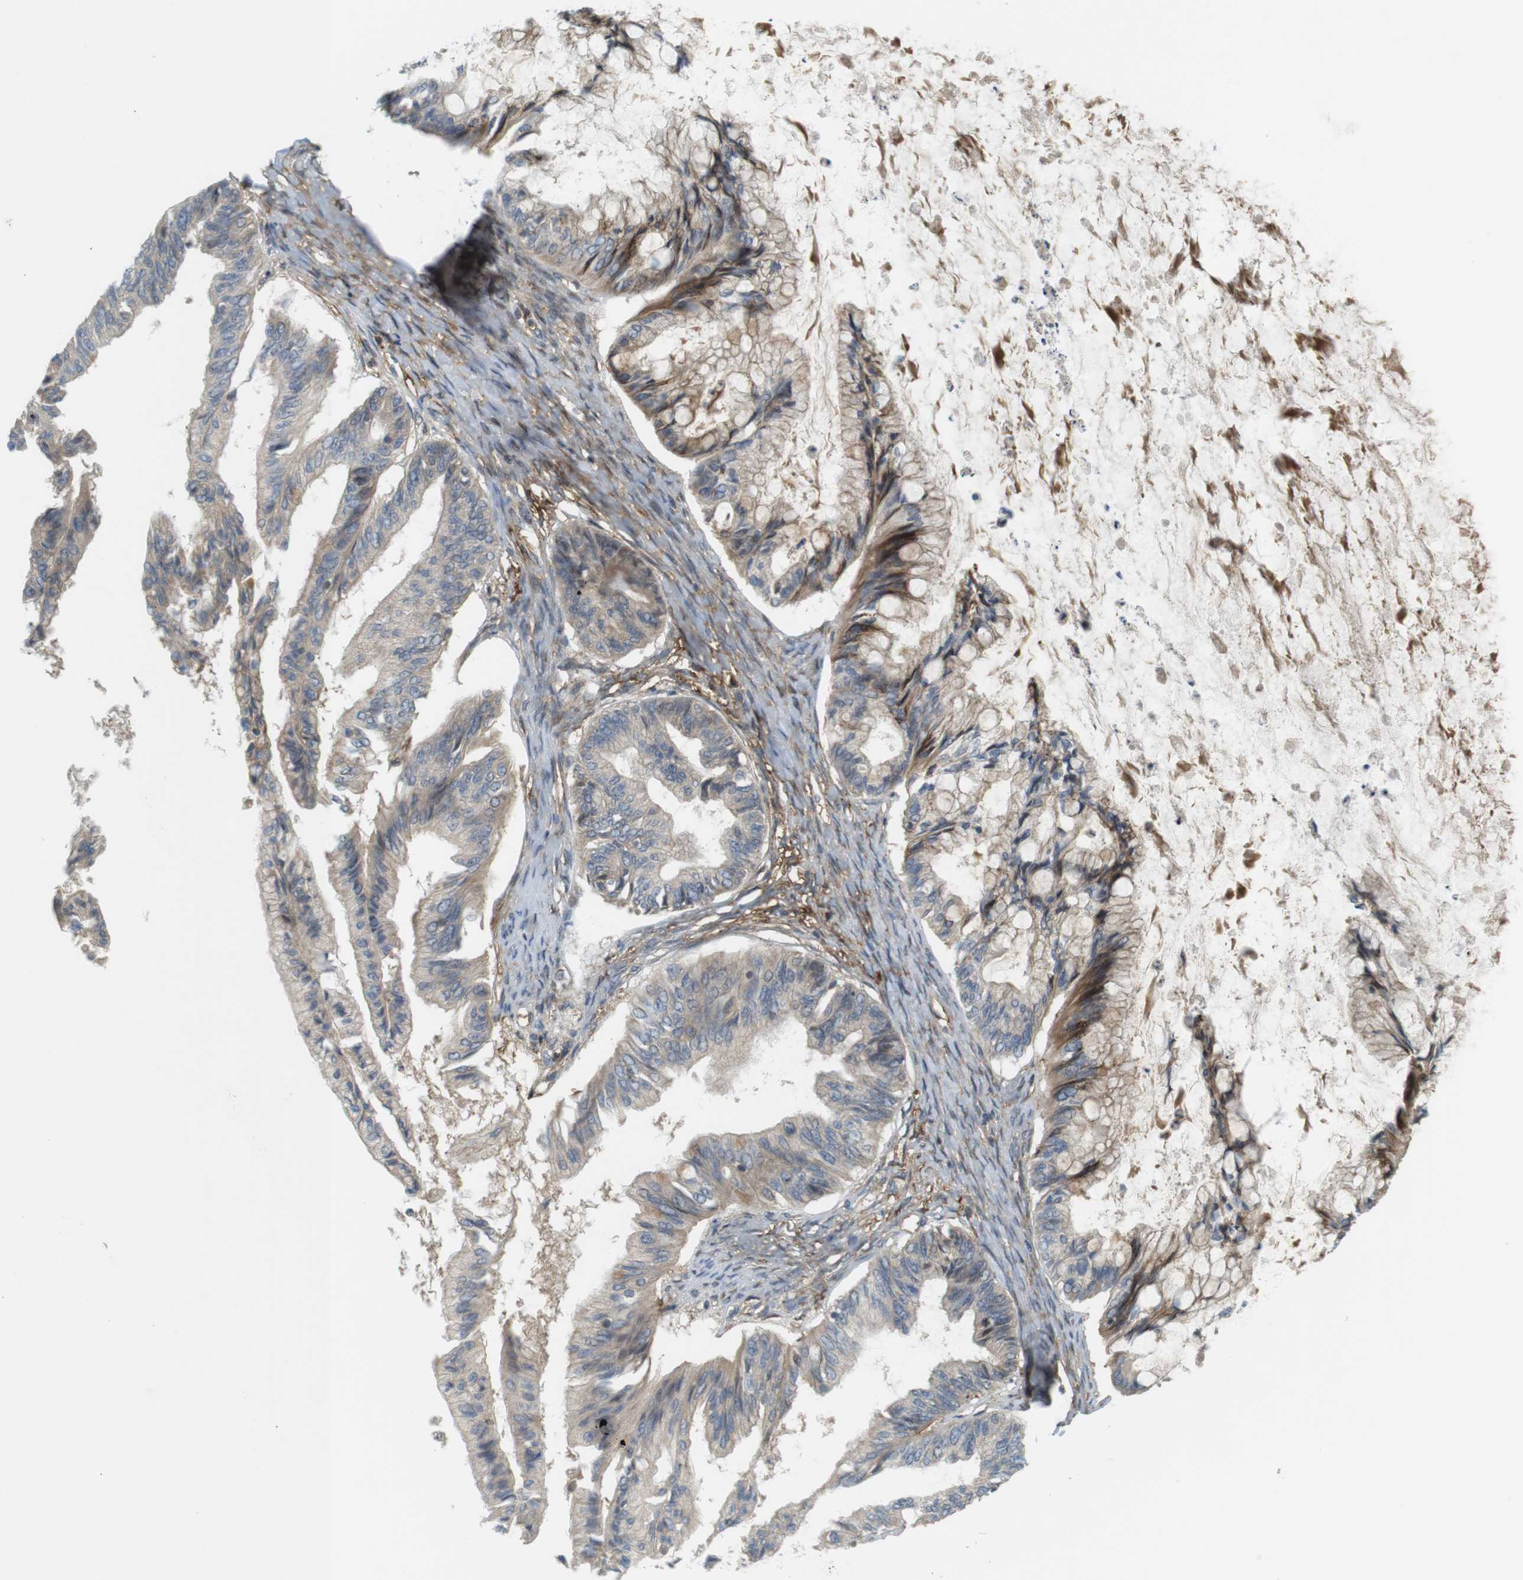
{"staining": {"intensity": "moderate", "quantity": "25%-75%", "location": "cytoplasmic/membranous"}, "tissue": "ovarian cancer", "cell_type": "Tumor cells", "image_type": "cancer", "snomed": [{"axis": "morphology", "description": "Cystadenocarcinoma, mucinous, NOS"}, {"axis": "topography", "description": "Ovary"}], "caption": "Protein expression analysis of human ovarian mucinous cystadenocarcinoma reveals moderate cytoplasmic/membranous expression in approximately 25%-75% of tumor cells. (Stains: DAB (3,3'-diaminobenzidine) in brown, nuclei in blue, Microscopy: brightfield microscopy at high magnification).", "gene": "DDAH2", "patient": {"sex": "female", "age": 57}}